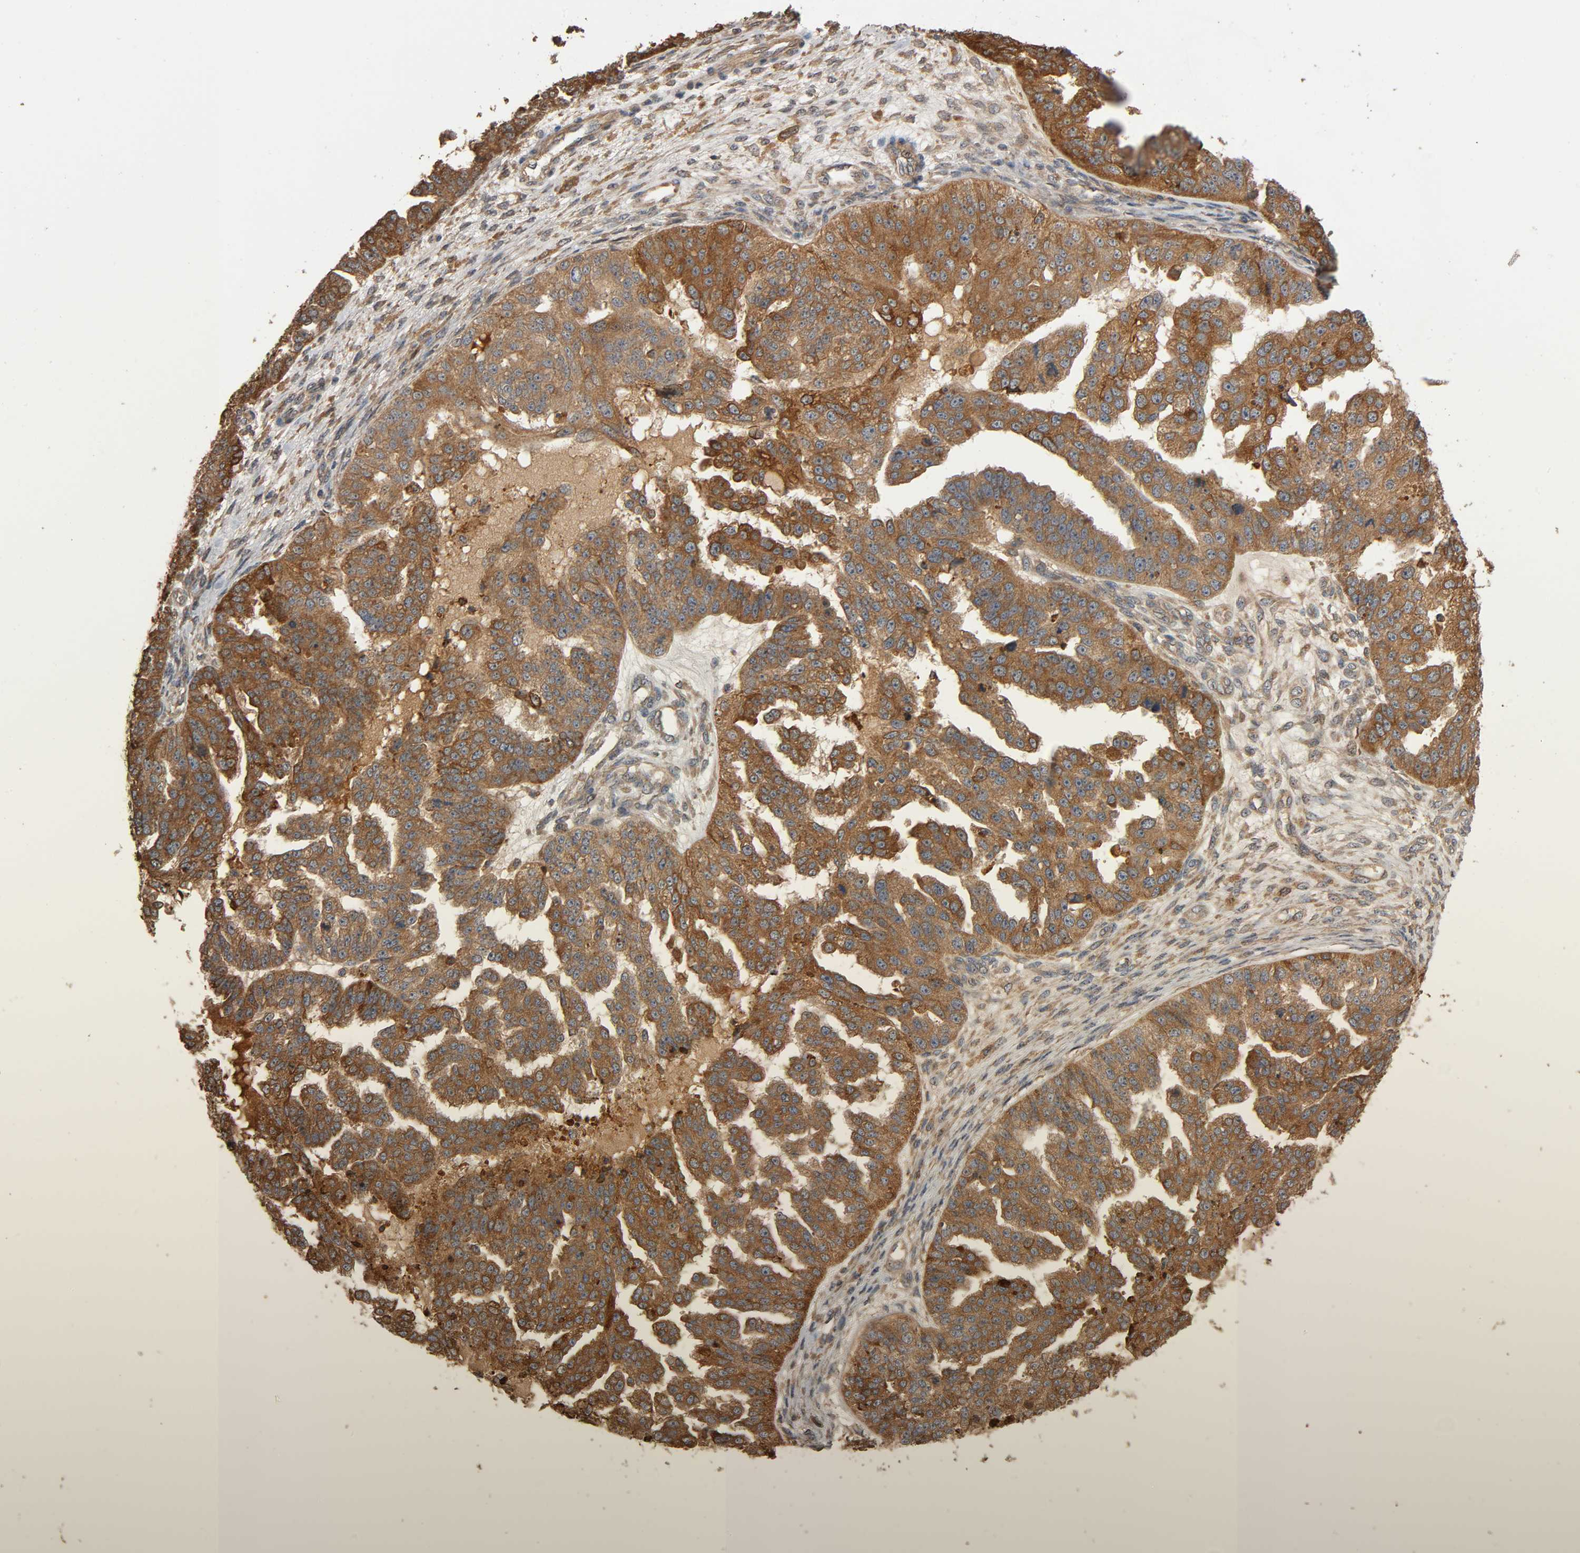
{"staining": {"intensity": "strong", "quantity": ">75%", "location": "cytoplasmic/membranous"}, "tissue": "ovarian cancer", "cell_type": "Tumor cells", "image_type": "cancer", "snomed": [{"axis": "morphology", "description": "Cystadenocarcinoma, serous, NOS"}, {"axis": "topography", "description": "Ovary"}], "caption": "Immunohistochemical staining of ovarian cancer exhibits high levels of strong cytoplasmic/membranous staining in approximately >75% of tumor cells. (DAB (3,3'-diaminobenzidine) = brown stain, brightfield microscopy at high magnification).", "gene": "MAP3K8", "patient": {"sex": "female", "age": 58}}